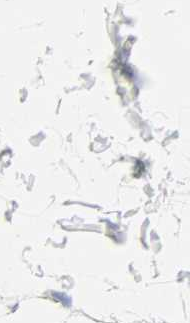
{"staining": {"intensity": "negative", "quantity": "none", "location": "none"}, "tissue": "adipose tissue", "cell_type": "Adipocytes", "image_type": "normal", "snomed": [{"axis": "morphology", "description": "Normal tissue, NOS"}, {"axis": "topography", "description": "Soft tissue"}], "caption": "Protein analysis of unremarkable adipose tissue shows no significant expression in adipocytes. (Brightfield microscopy of DAB immunohistochemistry (IHC) at high magnification).", "gene": "HELLS", "patient": {"sex": "male", "age": 26}}